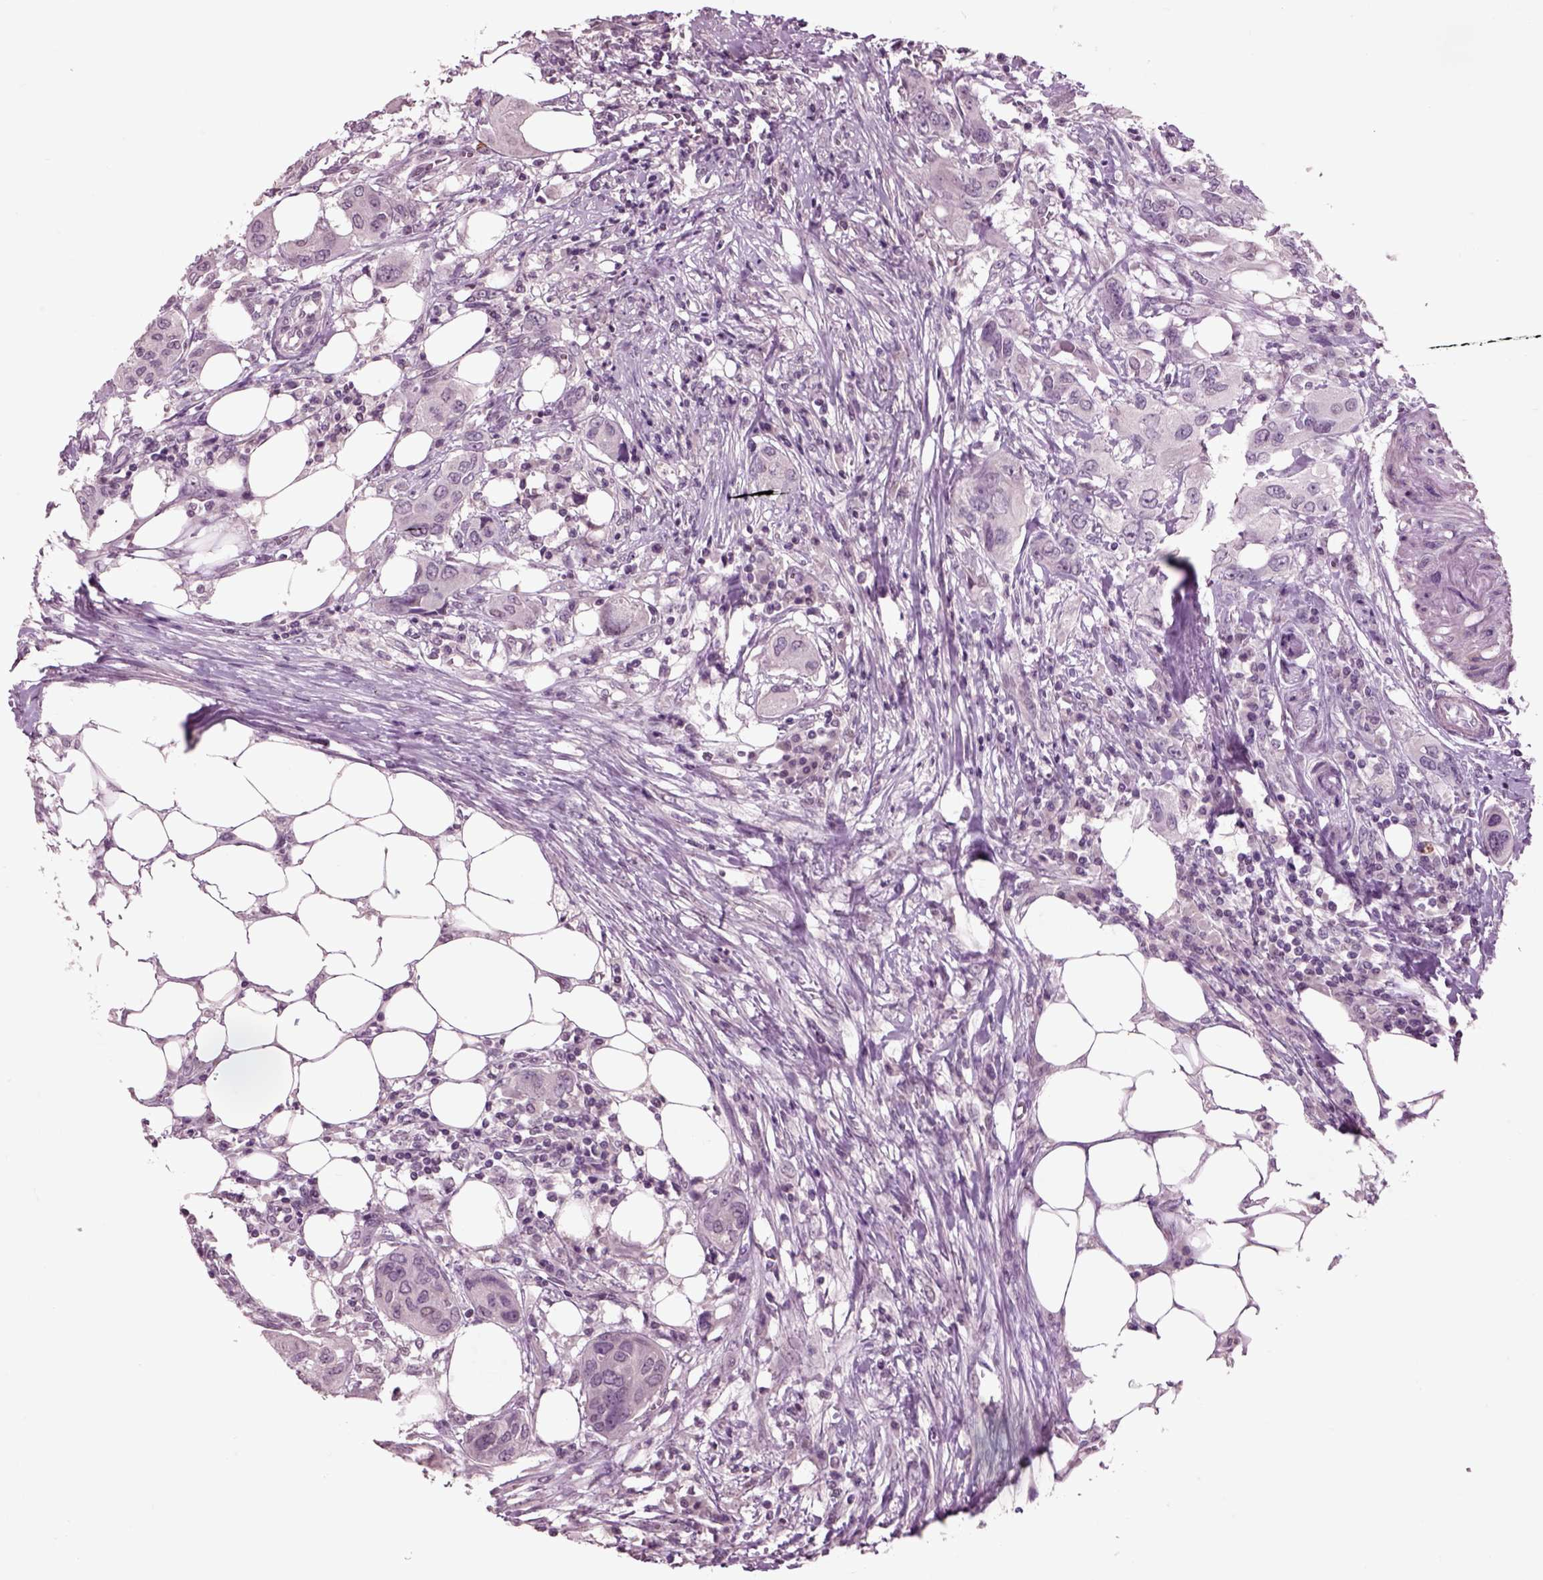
{"staining": {"intensity": "negative", "quantity": "none", "location": "none"}, "tissue": "urothelial cancer", "cell_type": "Tumor cells", "image_type": "cancer", "snomed": [{"axis": "morphology", "description": "Urothelial carcinoma, NOS"}, {"axis": "morphology", "description": "Urothelial carcinoma, High grade"}, {"axis": "topography", "description": "Urinary bladder"}], "caption": "Immunohistochemistry image of human urothelial carcinoma (high-grade) stained for a protein (brown), which exhibits no positivity in tumor cells.", "gene": "CHGB", "patient": {"sex": "male", "age": 63}}